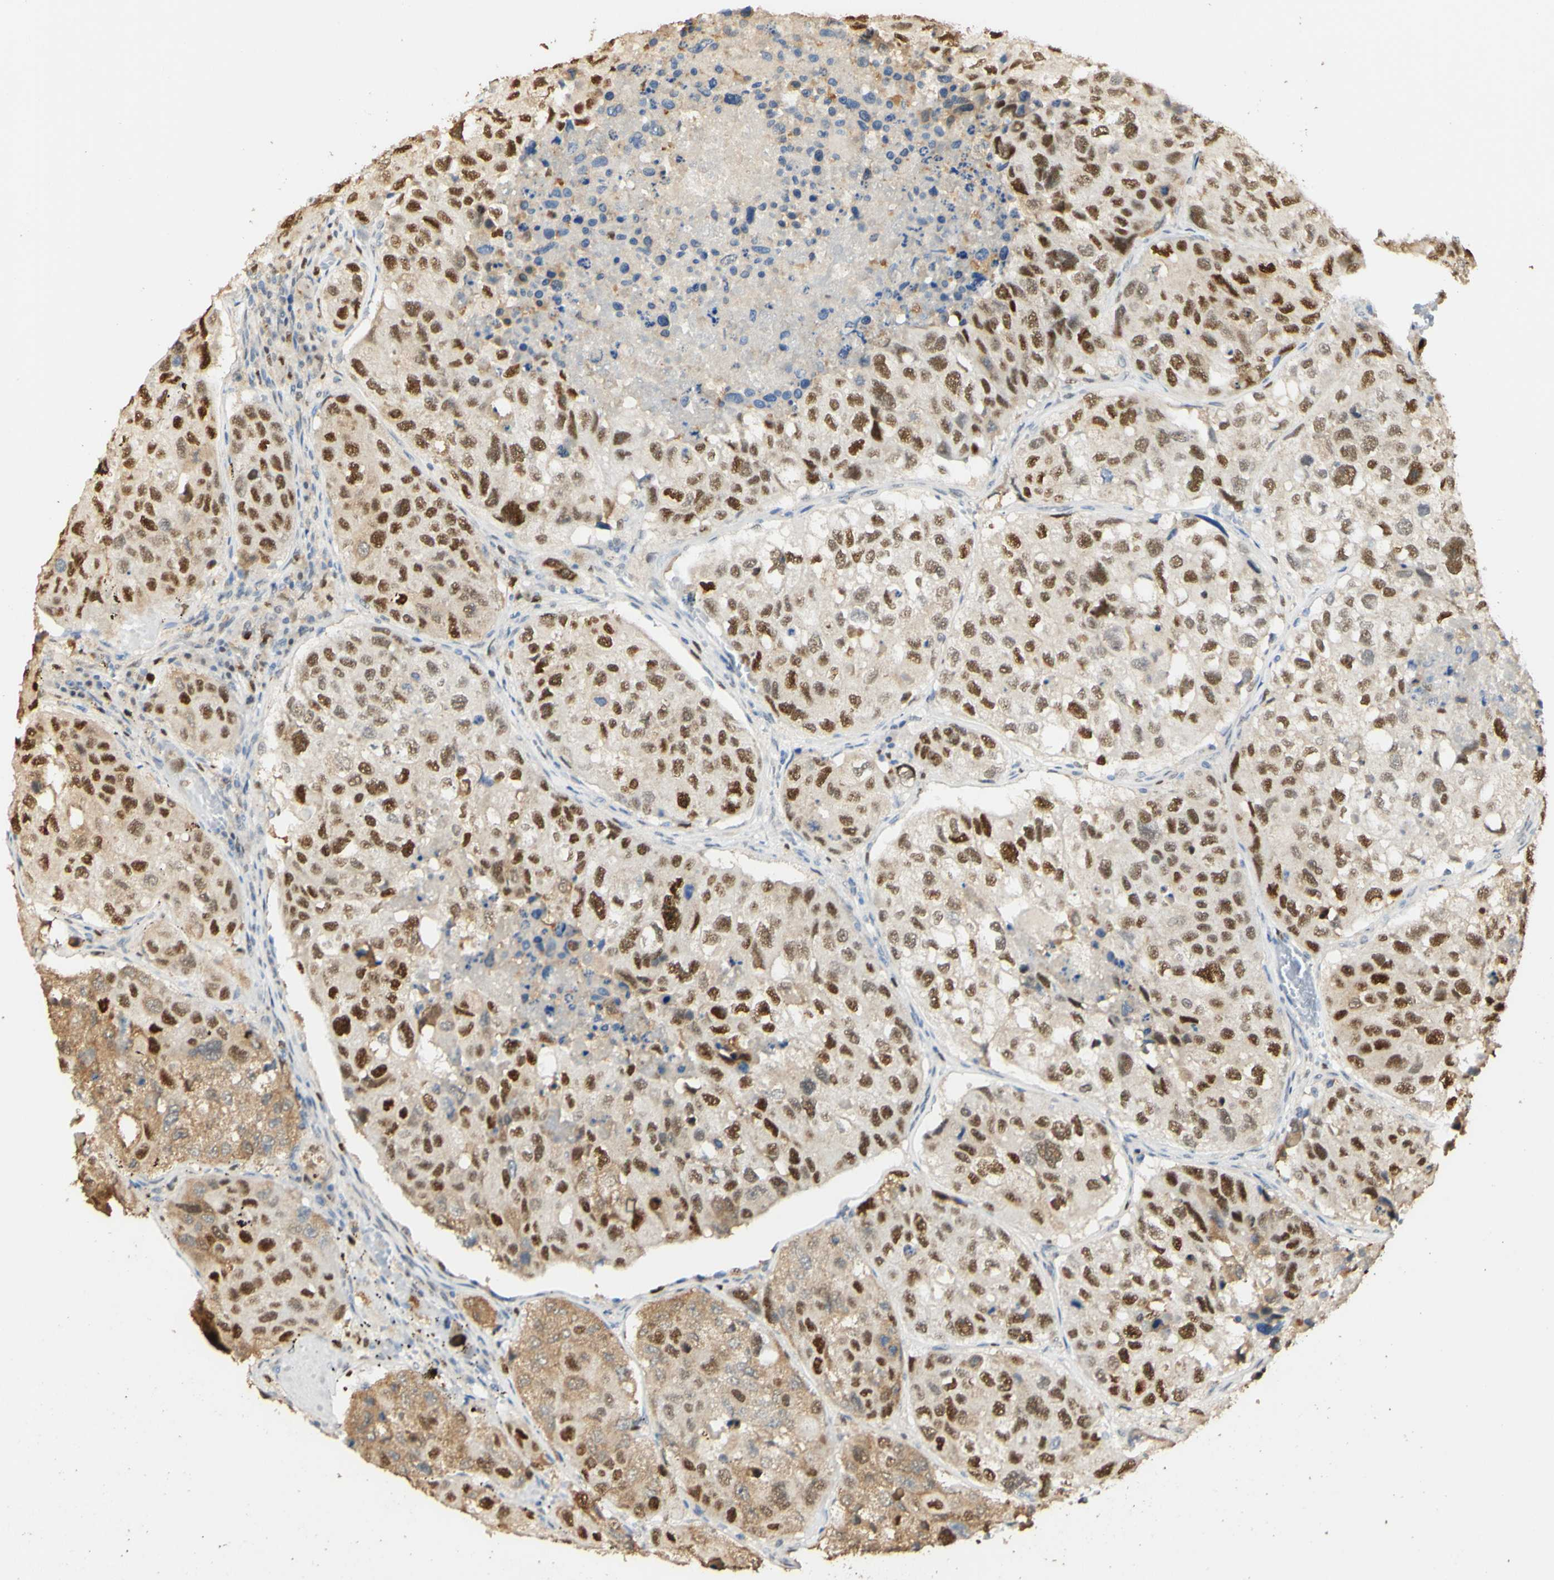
{"staining": {"intensity": "moderate", "quantity": ">75%", "location": "cytoplasmic/membranous,nuclear"}, "tissue": "urothelial cancer", "cell_type": "Tumor cells", "image_type": "cancer", "snomed": [{"axis": "morphology", "description": "Urothelial carcinoma, High grade"}, {"axis": "topography", "description": "Lymph node"}, {"axis": "topography", "description": "Urinary bladder"}], "caption": "Immunohistochemical staining of human urothelial carcinoma (high-grade) shows medium levels of moderate cytoplasmic/membranous and nuclear staining in about >75% of tumor cells.", "gene": "MAP3K4", "patient": {"sex": "male", "age": 51}}